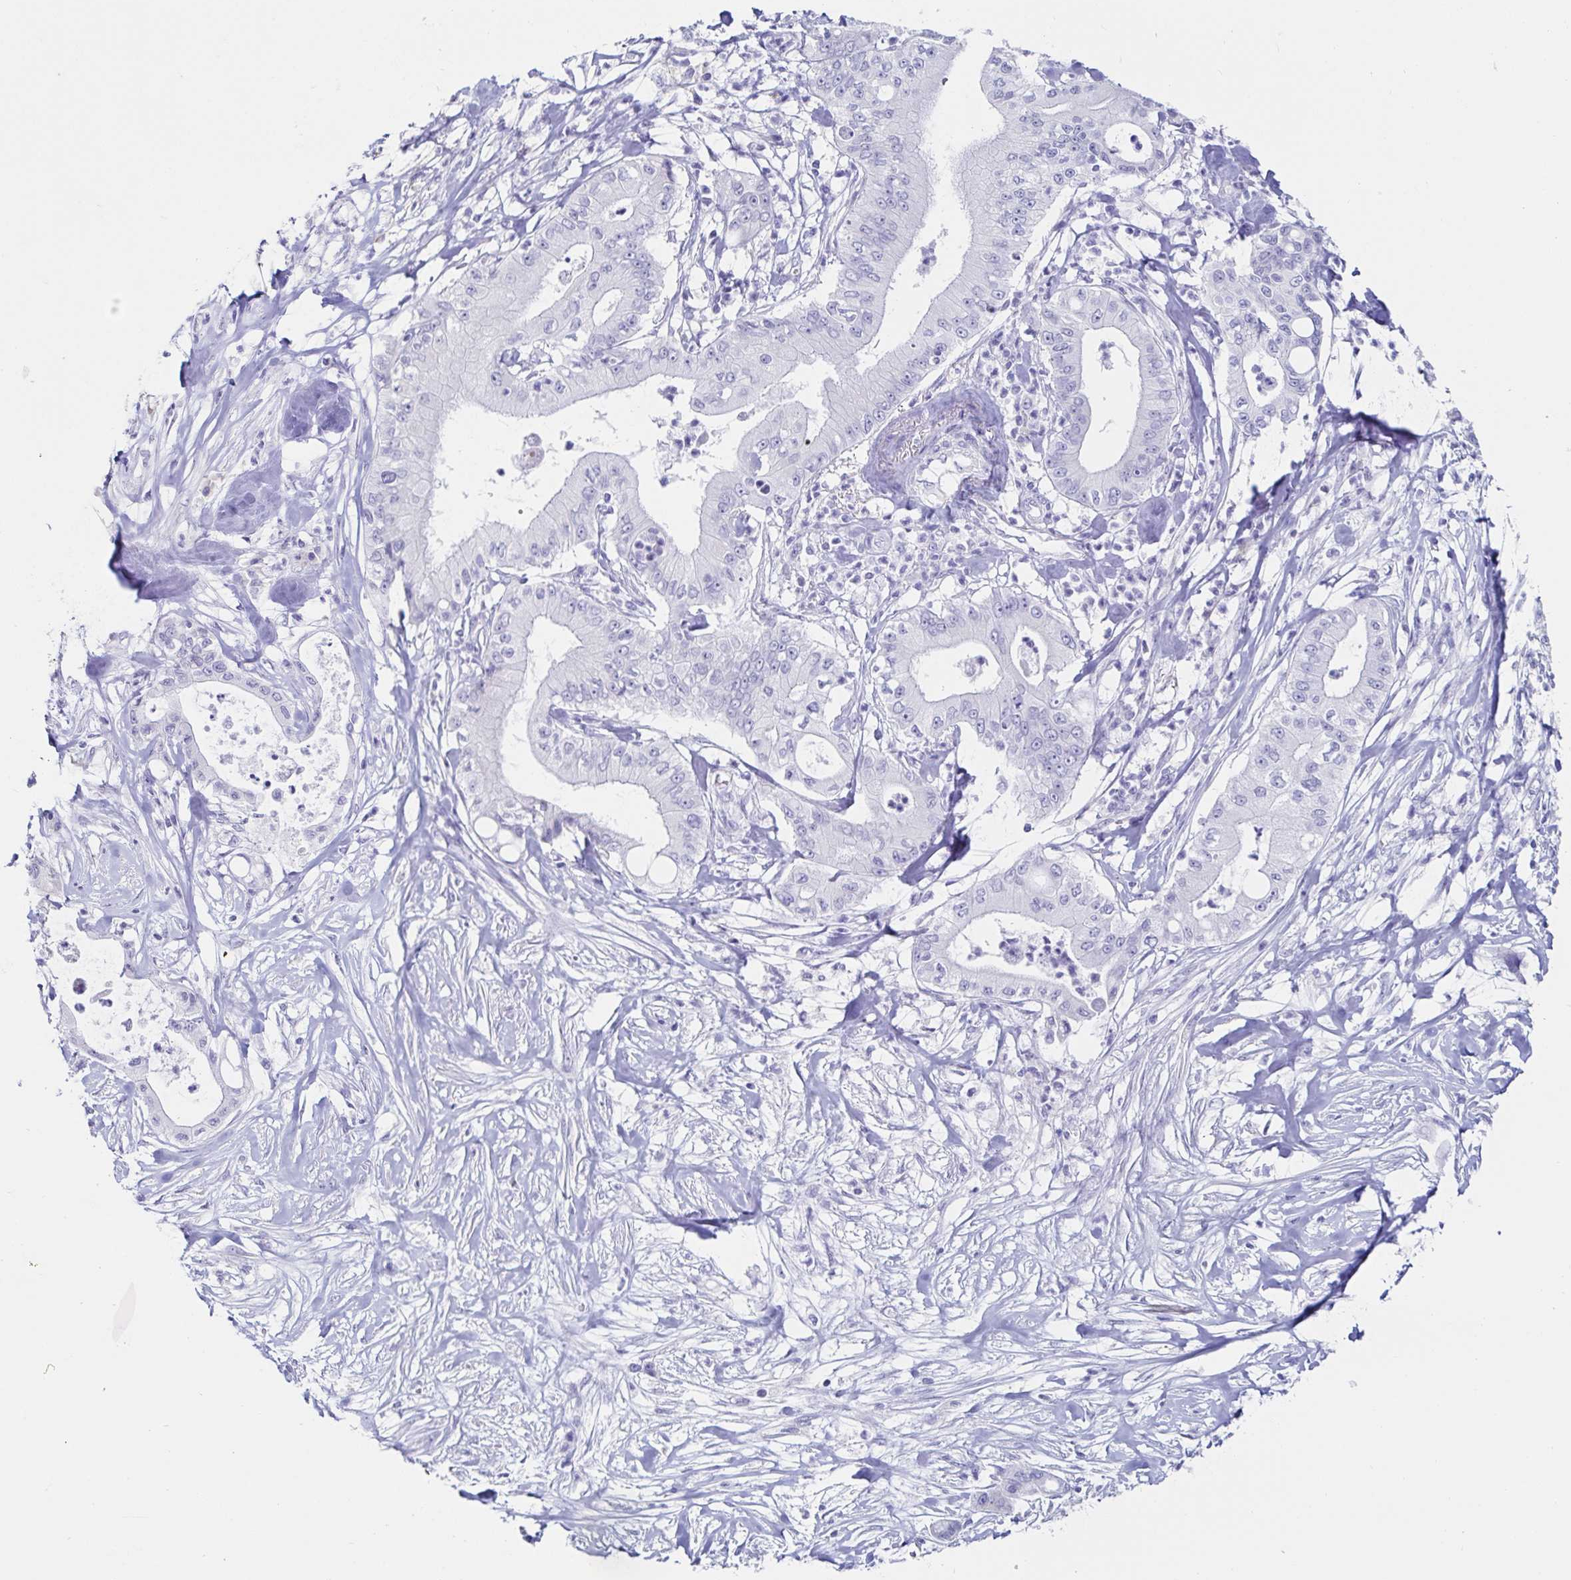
{"staining": {"intensity": "negative", "quantity": "none", "location": "none"}, "tissue": "pancreatic cancer", "cell_type": "Tumor cells", "image_type": "cancer", "snomed": [{"axis": "morphology", "description": "Adenocarcinoma, NOS"}, {"axis": "topography", "description": "Pancreas"}], "caption": "Human pancreatic cancer (adenocarcinoma) stained for a protein using immunohistochemistry (IHC) displays no positivity in tumor cells.", "gene": "C4orf17", "patient": {"sex": "male", "age": 71}}